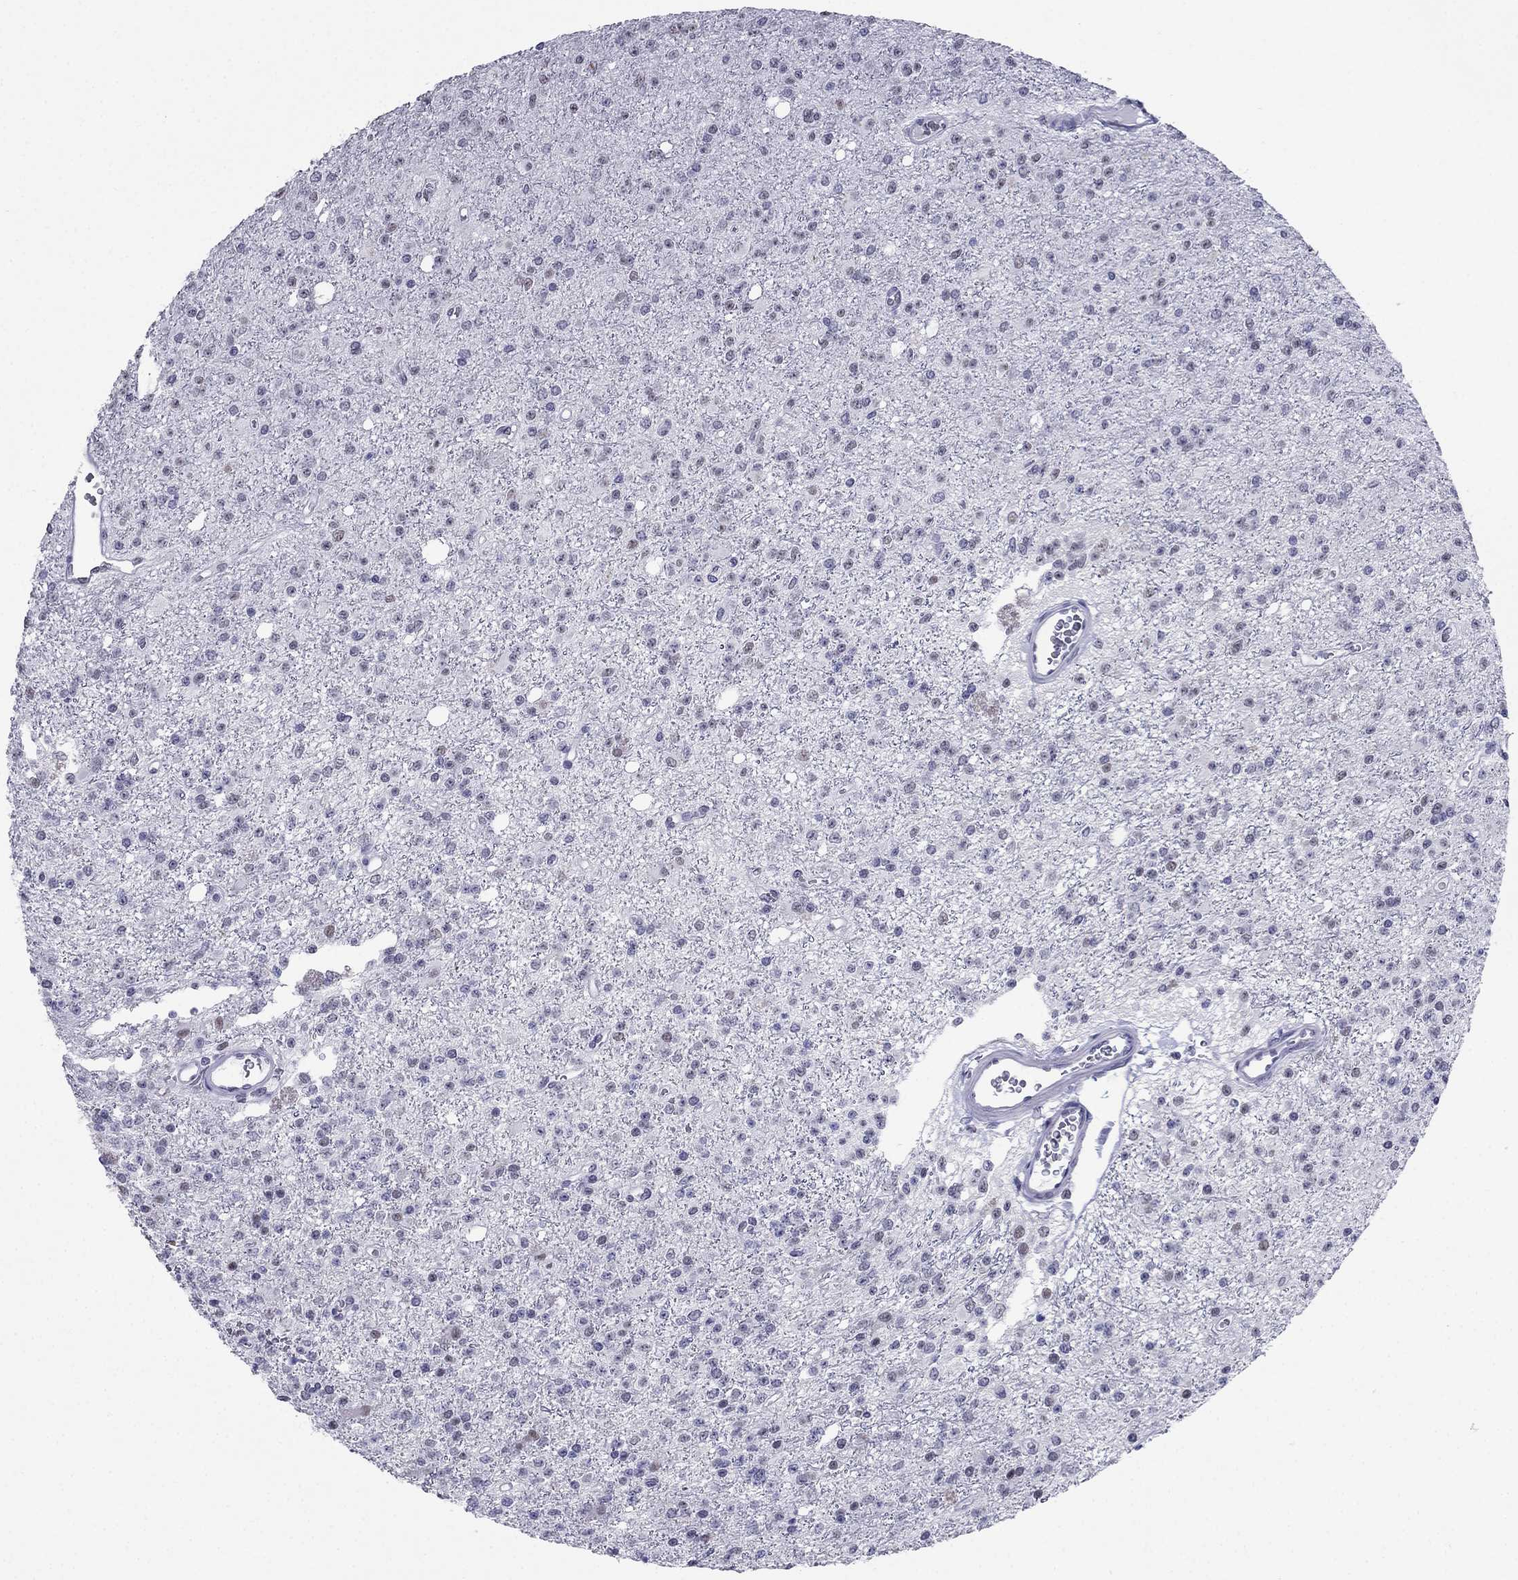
{"staining": {"intensity": "weak", "quantity": "<25%", "location": "nuclear"}, "tissue": "glioma", "cell_type": "Tumor cells", "image_type": "cancer", "snomed": [{"axis": "morphology", "description": "Glioma, malignant, Low grade"}, {"axis": "topography", "description": "Brain"}], "caption": "Glioma was stained to show a protein in brown. There is no significant staining in tumor cells.", "gene": "PPM1G", "patient": {"sex": "female", "age": 45}}